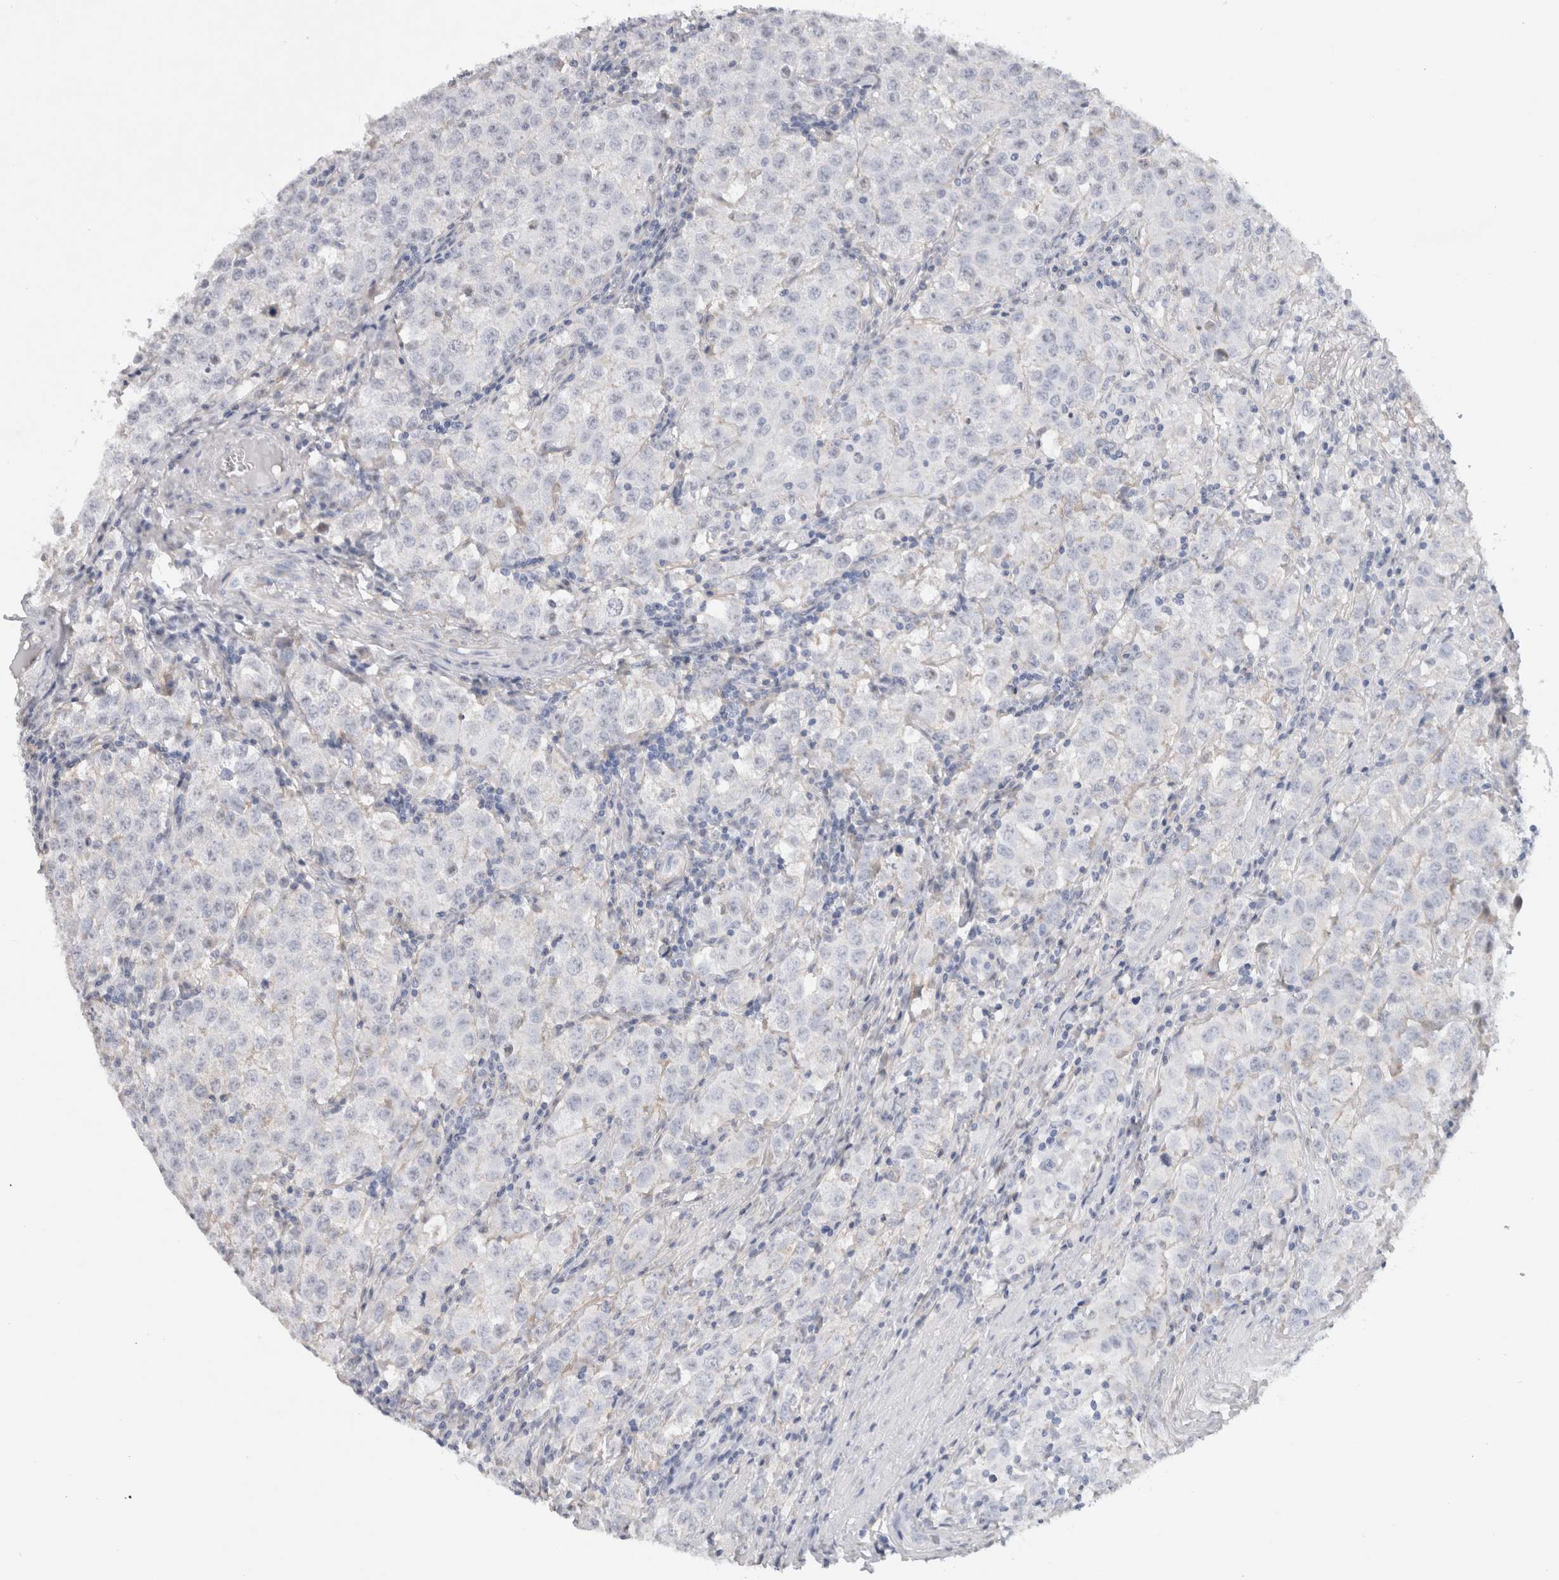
{"staining": {"intensity": "negative", "quantity": "none", "location": "none"}, "tissue": "testis cancer", "cell_type": "Tumor cells", "image_type": "cancer", "snomed": [{"axis": "morphology", "description": "Seminoma, NOS"}, {"axis": "morphology", "description": "Carcinoma, Embryonal, NOS"}, {"axis": "topography", "description": "Testis"}], "caption": "Tumor cells show no significant staining in testis cancer.", "gene": "CERS3", "patient": {"sex": "male", "age": 43}}